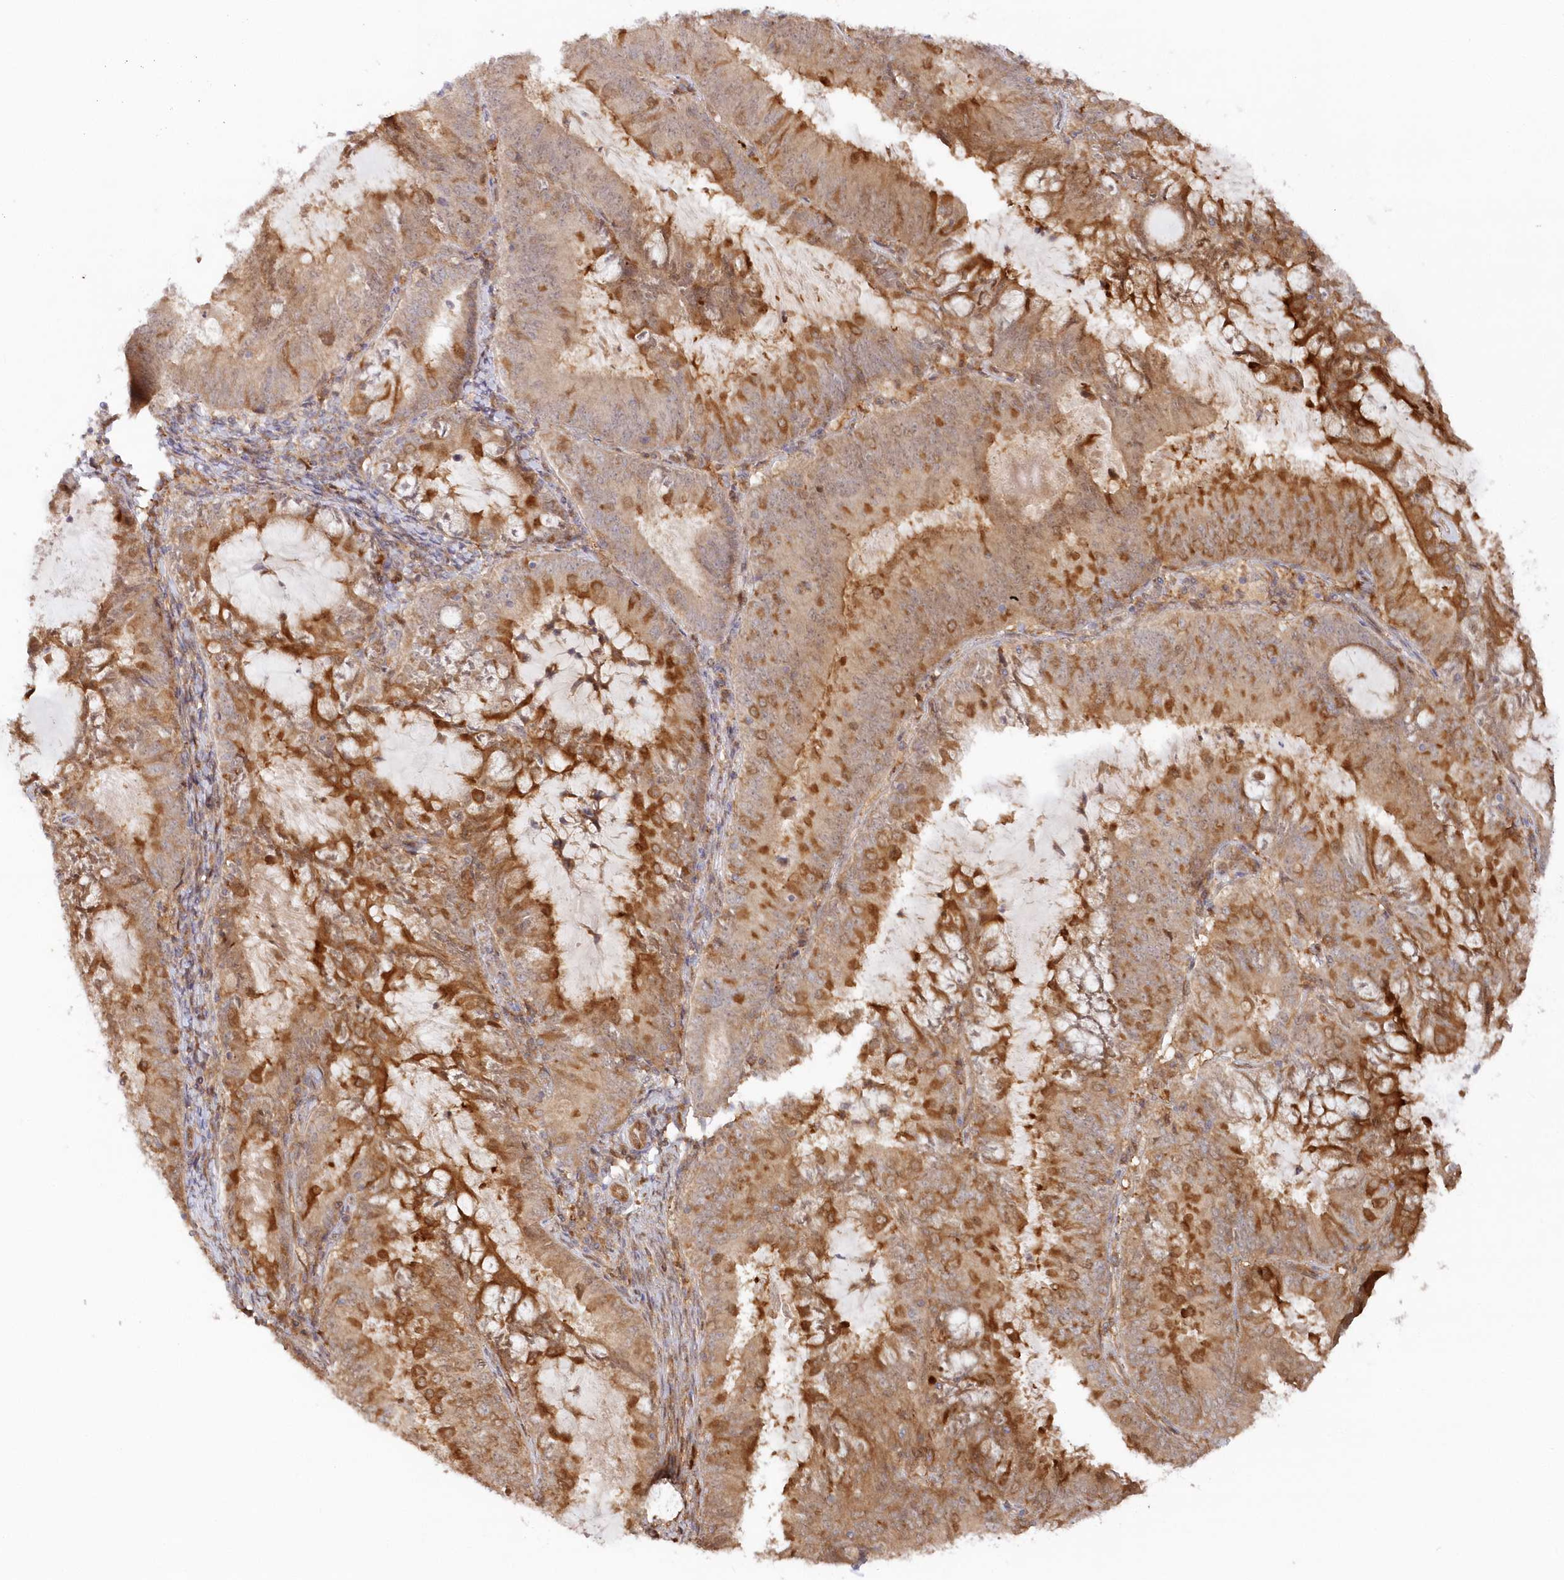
{"staining": {"intensity": "moderate", "quantity": ">75%", "location": "cytoplasmic/membranous"}, "tissue": "endometrial cancer", "cell_type": "Tumor cells", "image_type": "cancer", "snomed": [{"axis": "morphology", "description": "Adenocarcinoma, NOS"}, {"axis": "topography", "description": "Endometrium"}], "caption": "Endometrial cancer (adenocarcinoma) stained with a brown dye shows moderate cytoplasmic/membranous positive positivity in approximately >75% of tumor cells.", "gene": "GBE1", "patient": {"sex": "female", "age": 57}}